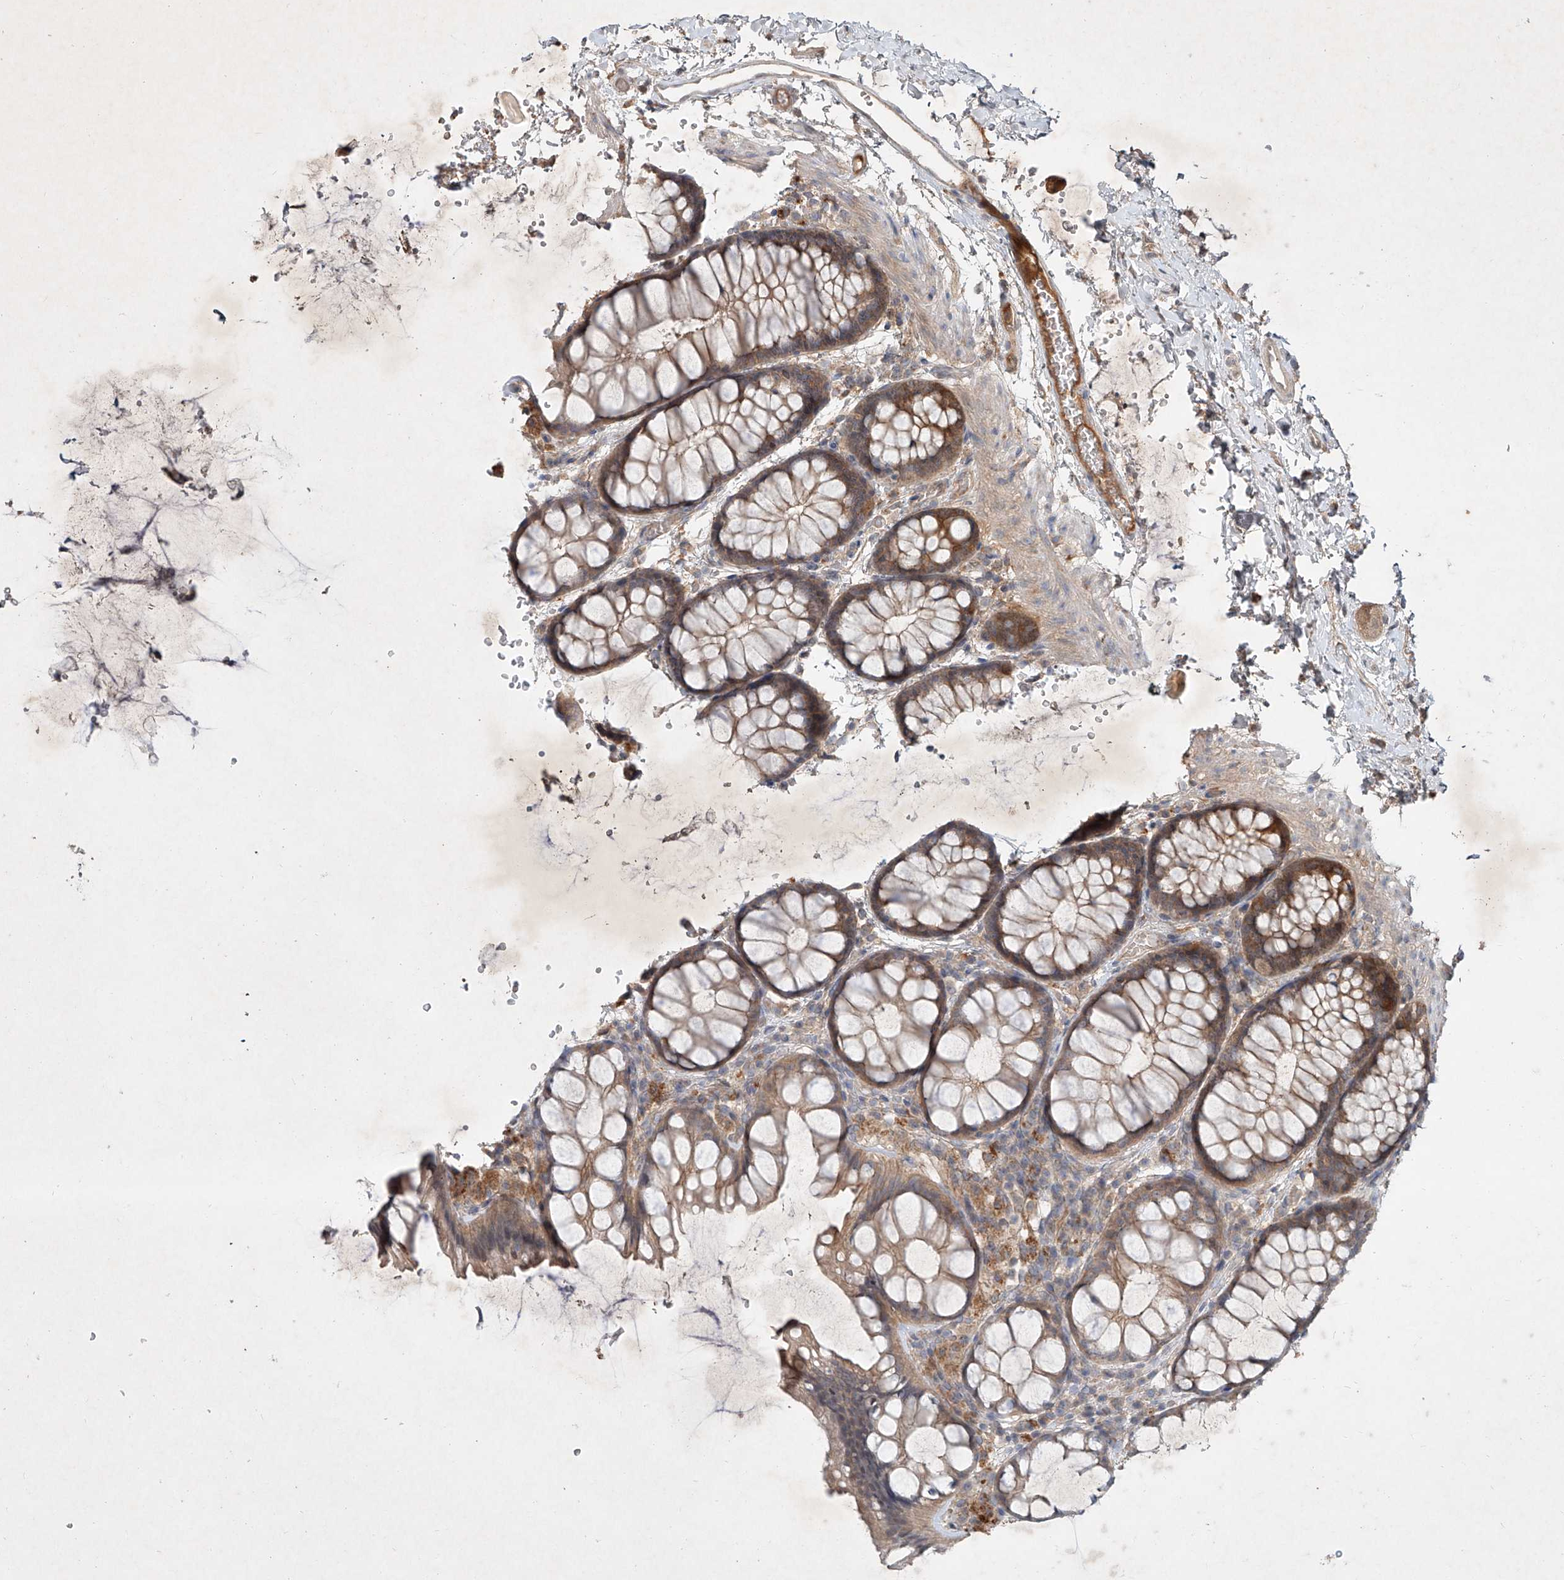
{"staining": {"intensity": "moderate", "quantity": "25%-75%", "location": "cytoplasmic/membranous"}, "tissue": "colon", "cell_type": "Endothelial cells", "image_type": "normal", "snomed": [{"axis": "morphology", "description": "Normal tissue, NOS"}, {"axis": "topography", "description": "Colon"}], "caption": "A medium amount of moderate cytoplasmic/membranous positivity is present in approximately 25%-75% of endothelial cells in unremarkable colon. (Stains: DAB in brown, nuclei in blue, Microscopy: brightfield microscopy at high magnification).", "gene": "IER5", "patient": {"sex": "male", "age": 47}}